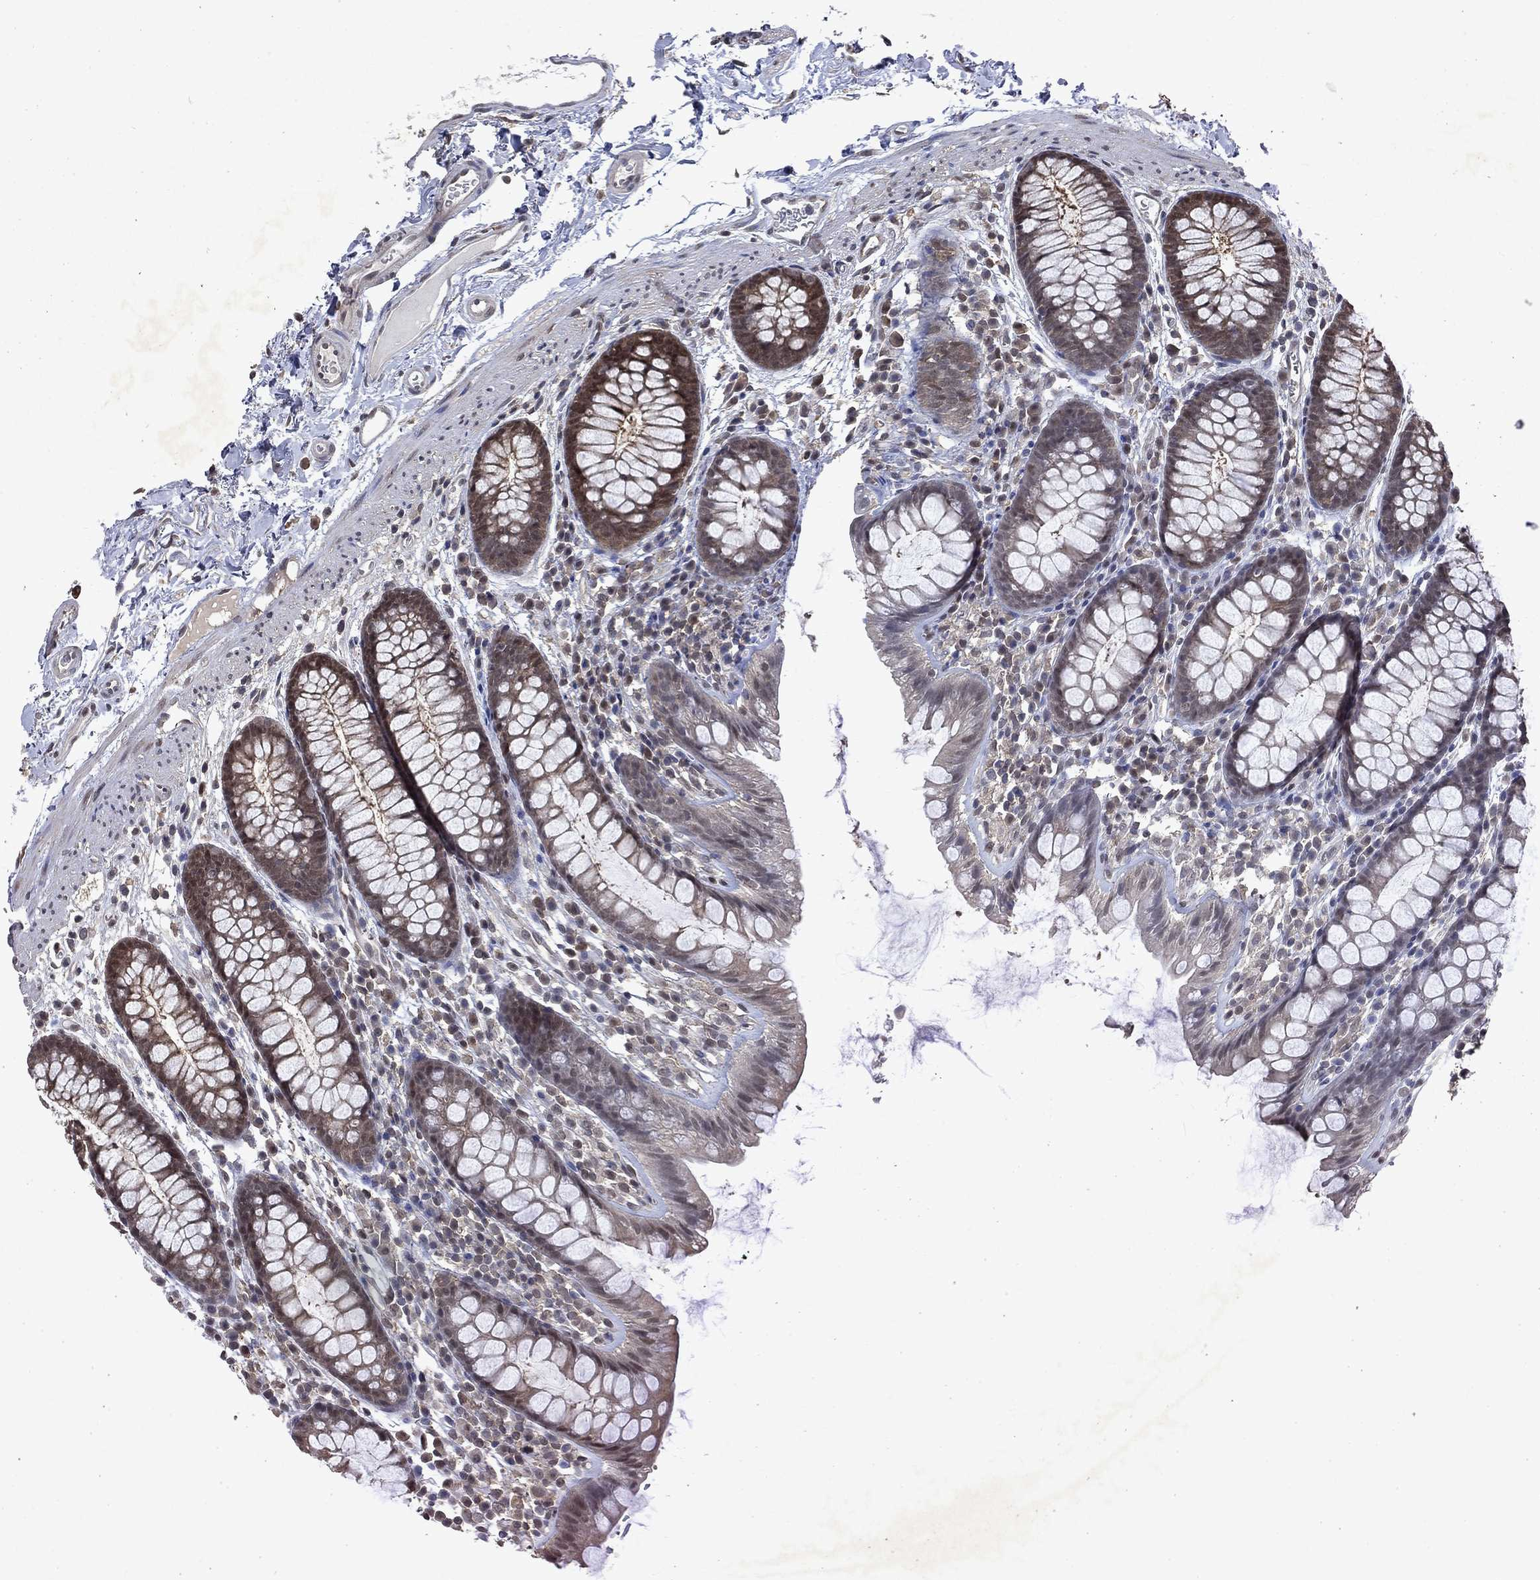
{"staining": {"intensity": "negative", "quantity": "none", "location": "none"}, "tissue": "colon", "cell_type": "Endothelial cells", "image_type": "normal", "snomed": [{"axis": "morphology", "description": "Normal tissue, NOS"}, {"axis": "topography", "description": "Colon"}], "caption": "A high-resolution micrograph shows IHC staining of benign colon, which shows no significant positivity in endothelial cells.", "gene": "MTAP", "patient": {"sex": "male", "age": 76}}